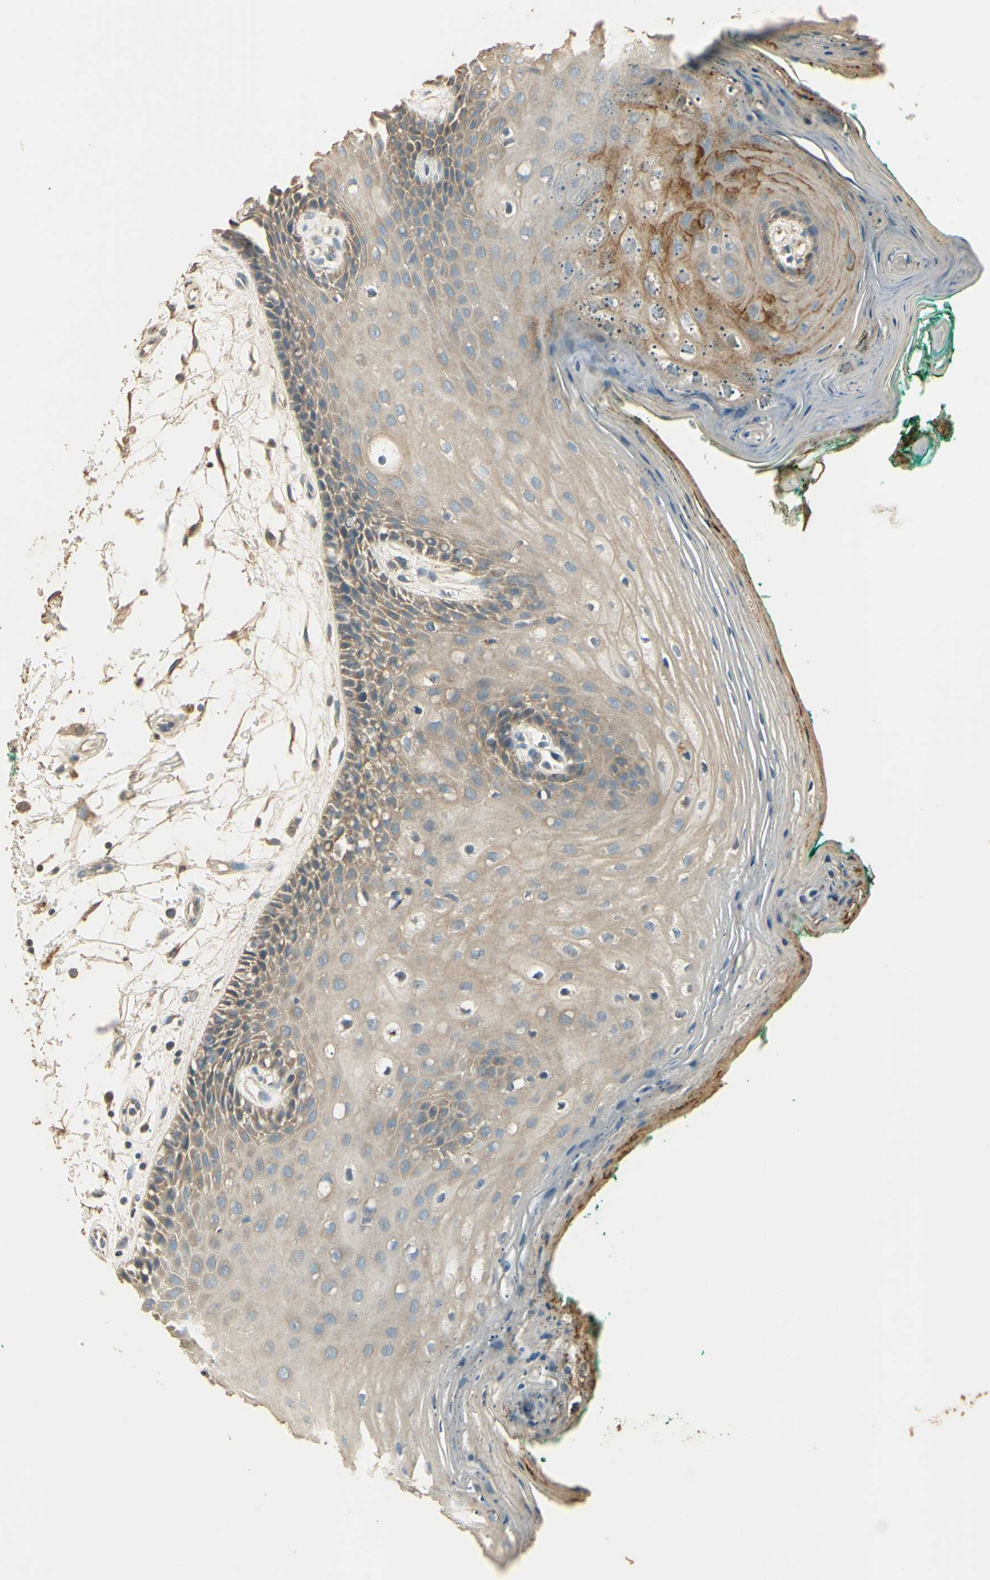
{"staining": {"intensity": "moderate", "quantity": "<25%", "location": "cytoplasmic/membranous"}, "tissue": "oral mucosa", "cell_type": "Squamous epithelial cells", "image_type": "normal", "snomed": [{"axis": "morphology", "description": "Normal tissue, NOS"}, {"axis": "topography", "description": "Skeletal muscle"}, {"axis": "topography", "description": "Oral tissue"}, {"axis": "topography", "description": "Peripheral nerve tissue"}], "caption": "Immunohistochemistry (IHC) image of normal human oral mucosa stained for a protein (brown), which demonstrates low levels of moderate cytoplasmic/membranous positivity in about <25% of squamous epithelial cells.", "gene": "ARHGEF17", "patient": {"sex": "female", "age": 84}}